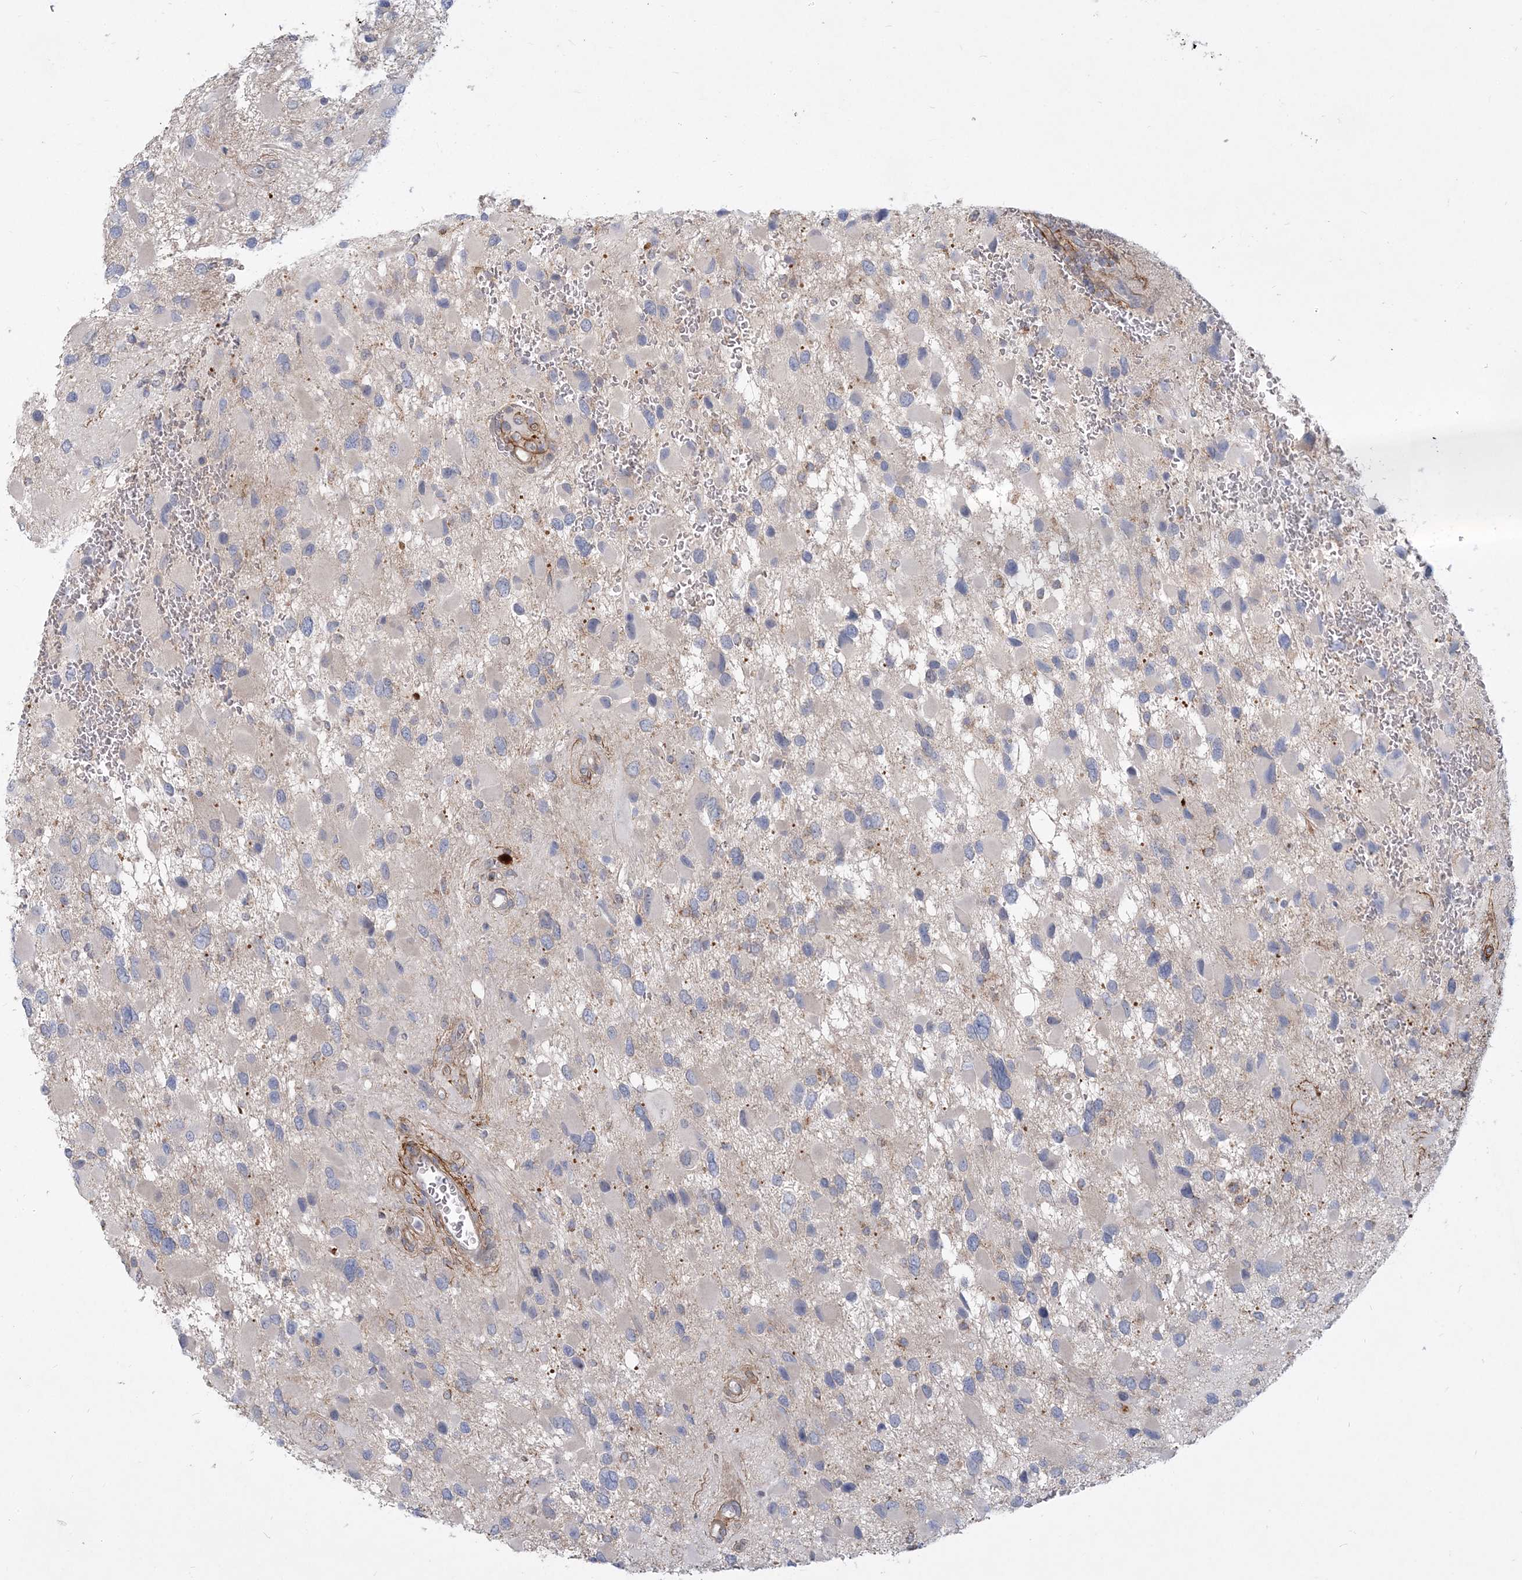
{"staining": {"intensity": "negative", "quantity": "none", "location": "none"}, "tissue": "glioma", "cell_type": "Tumor cells", "image_type": "cancer", "snomed": [{"axis": "morphology", "description": "Glioma, malignant, High grade"}, {"axis": "topography", "description": "Brain"}], "caption": "Tumor cells are negative for brown protein staining in malignant glioma (high-grade).", "gene": "GMPPA", "patient": {"sex": "male", "age": 53}}